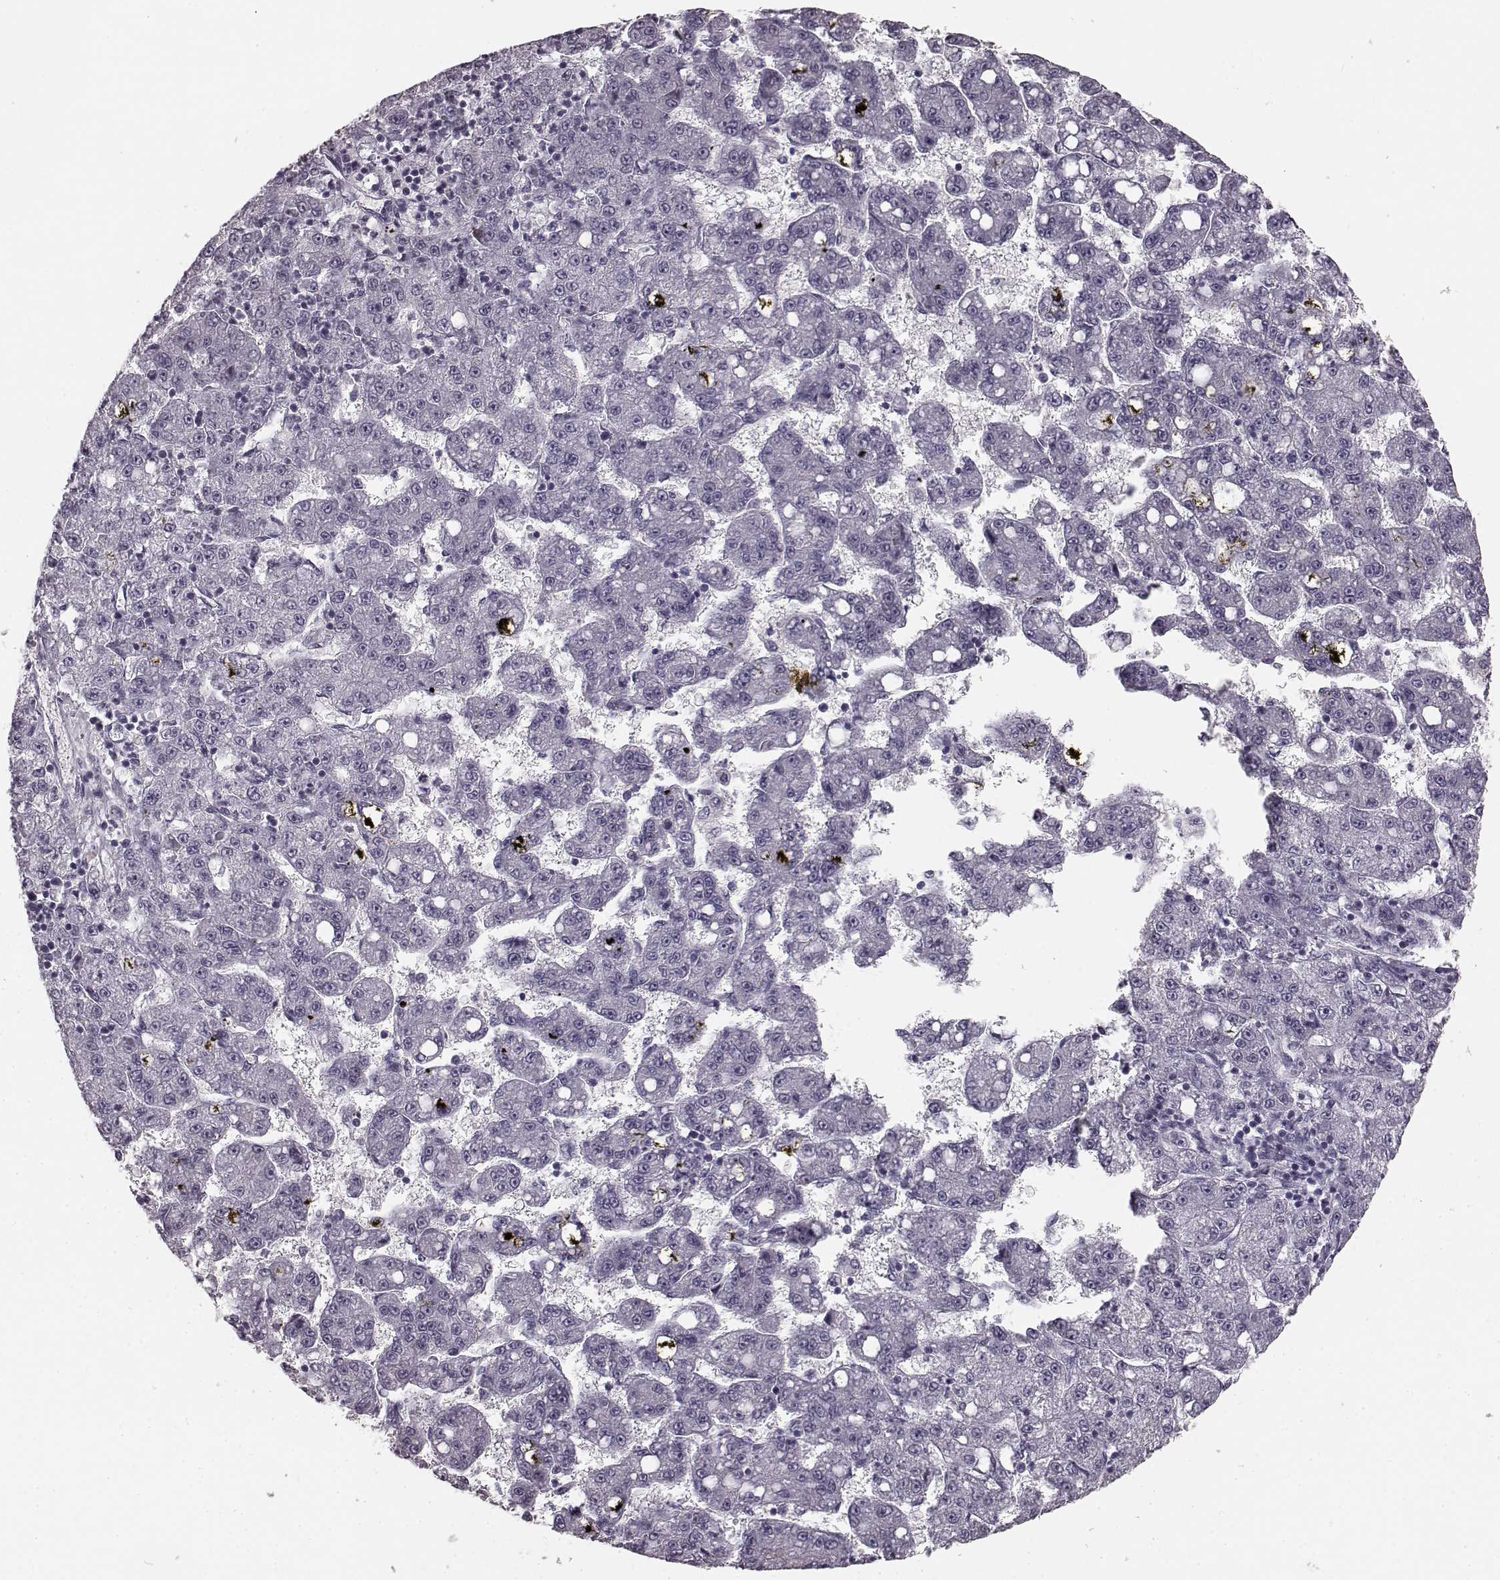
{"staining": {"intensity": "negative", "quantity": "none", "location": "none"}, "tissue": "liver cancer", "cell_type": "Tumor cells", "image_type": "cancer", "snomed": [{"axis": "morphology", "description": "Carcinoma, Hepatocellular, NOS"}, {"axis": "topography", "description": "Liver"}], "caption": "Tumor cells show no significant protein positivity in liver cancer. (Immunohistochemistry, brightfield microscopy, high magnification).", "gene": "TMPRSS15", "patient": {"sex": "female", "age": 65}}